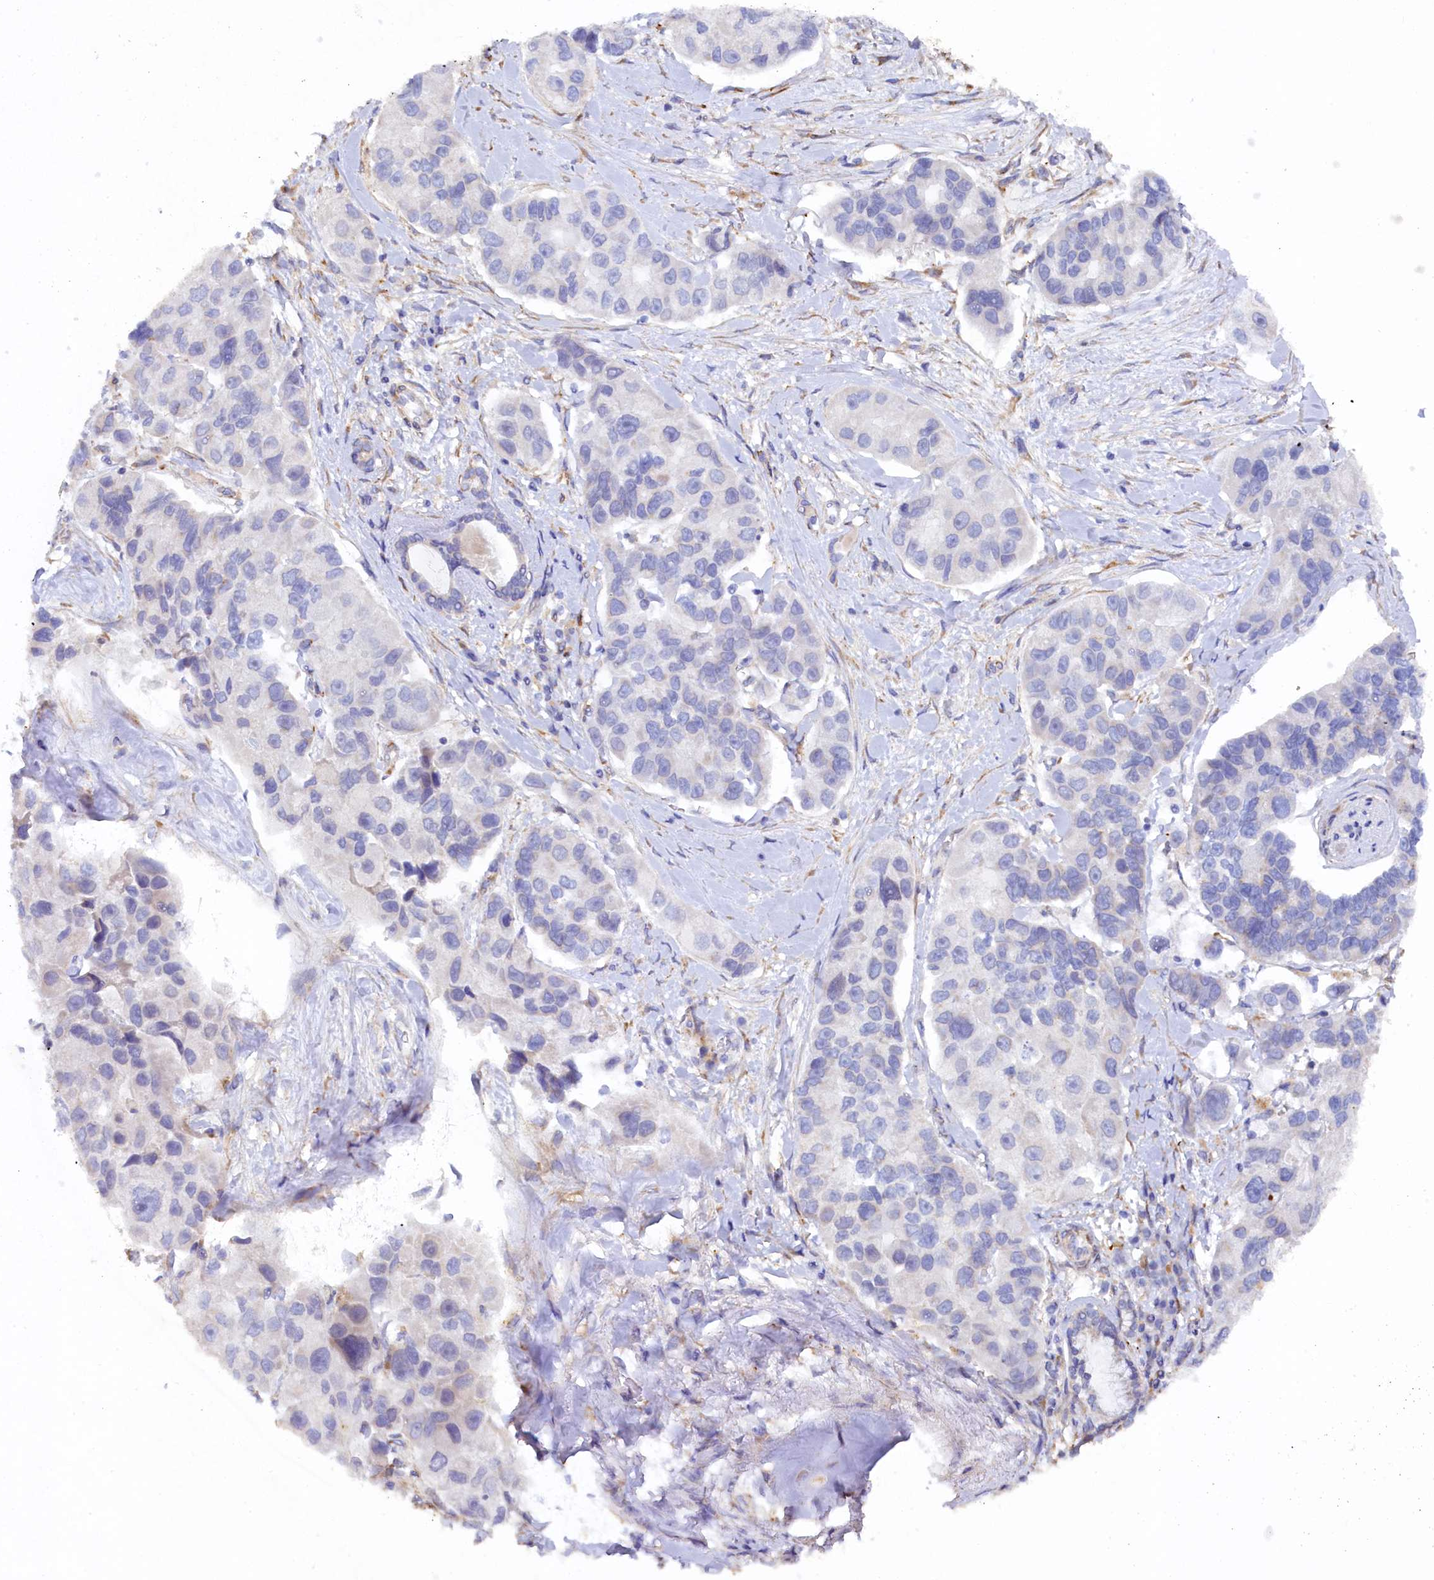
{"staining": {"intensity": "negative", "quantity": "none", "location": "none"}, "tissue": "lung cancer", "cell_type": "Tumor cells", "image_type": "cancer", "snomed": [{"axis": "morphology", "description": "Adenocarcinoma, NOS"}, {"axis": "topography", "description": "Lung"}], "caption": "IHC photomicrograph of neoplastic tissue: human lung adenocarcinoma stained with DAB shows no significant protein staining in tumor cells. (DAB immunohistochemistry, high magnification).", "gene": "POGLUT3", "patient": {"sex": "female", "age": 54}}